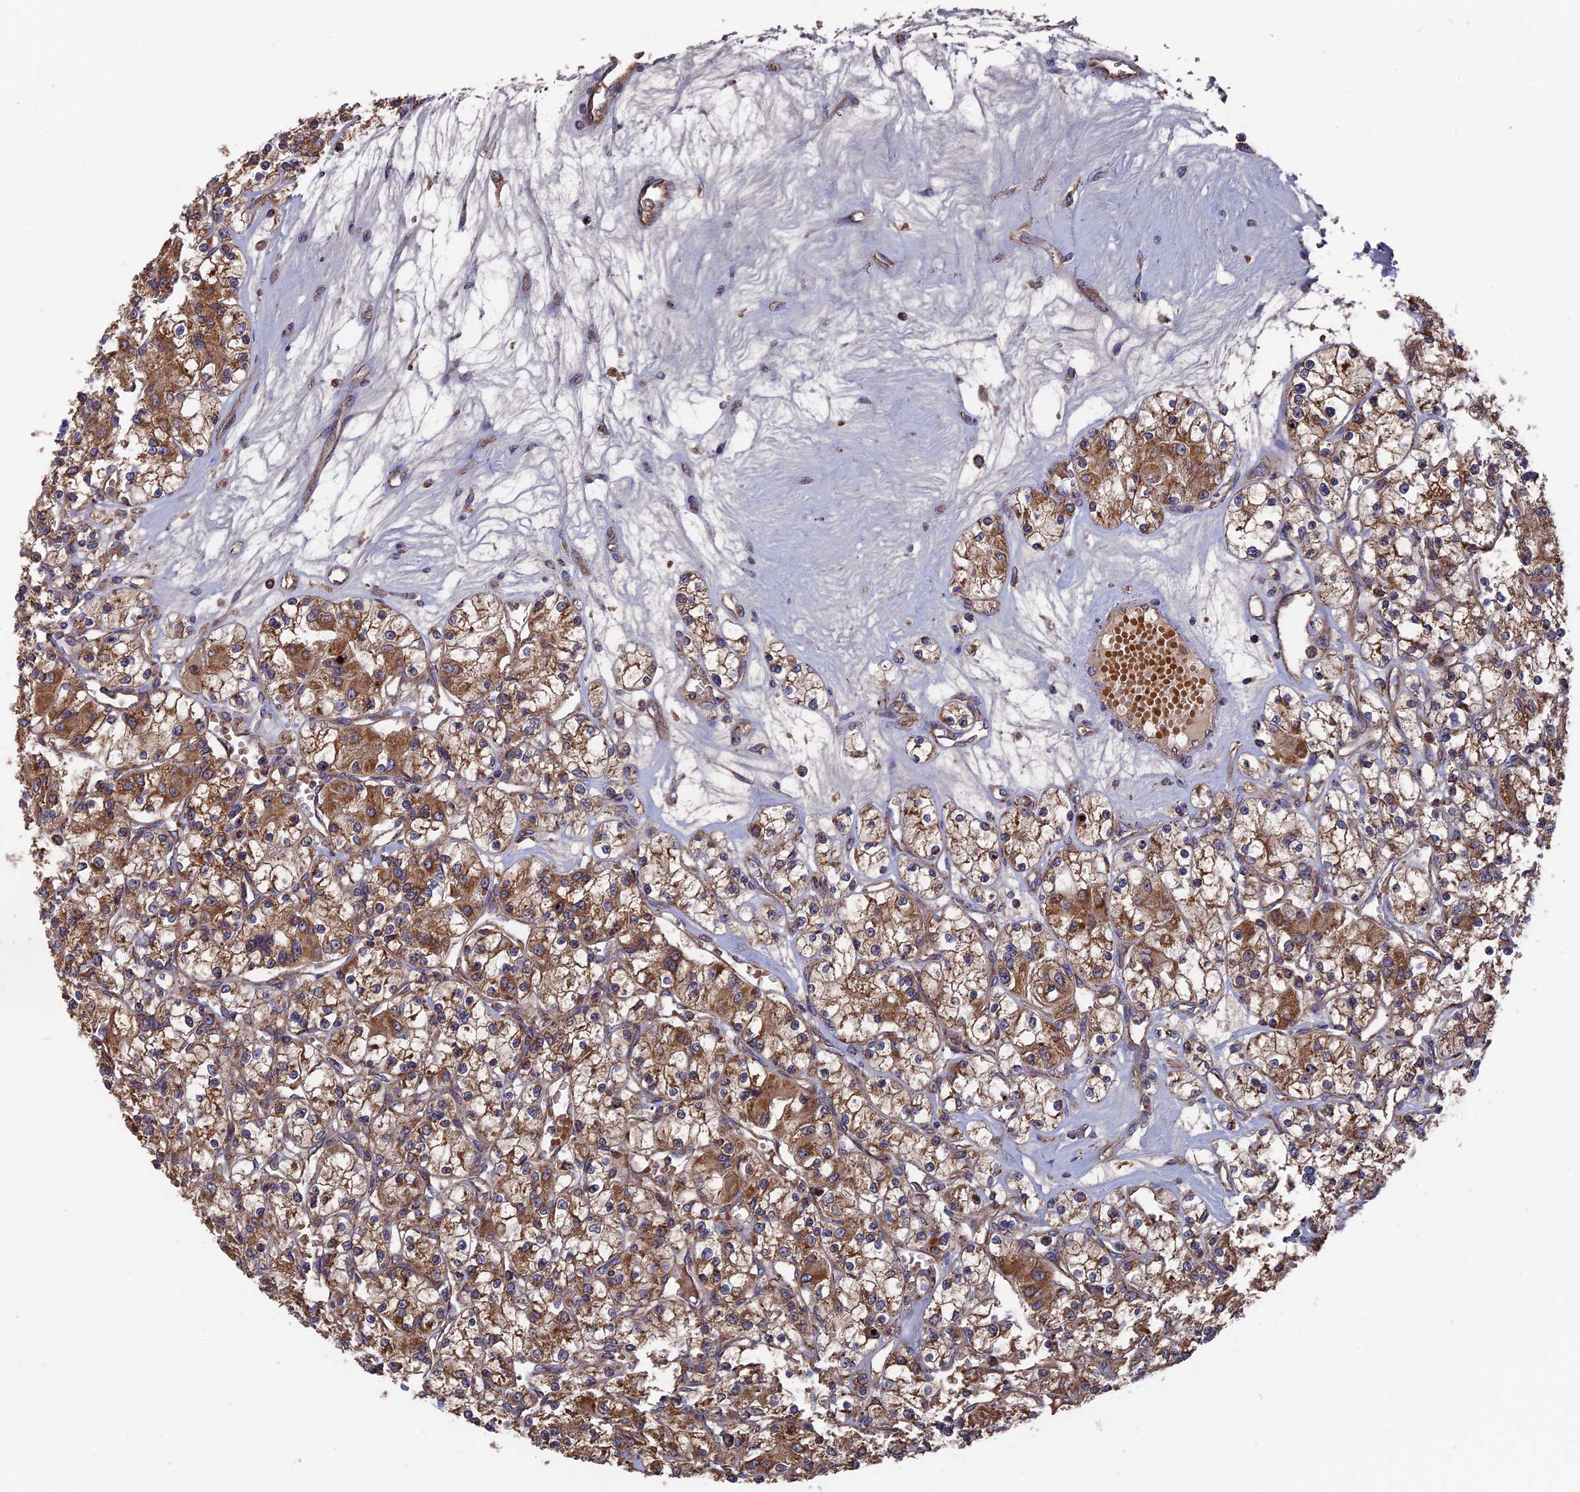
{"staining": {"intensity": "strong", "quantity": ">75%", "location": "cytoplasmic/membranous"}, "tissue": "renal cancer", "cell_type": "Tumor cells", "image_type": "cancer", "snomed": [{"axis": "morphology", "description": "Adenocarcinoma, NOS"}, {"axis": "topography", "description": "Kidney"}], "caption": "Immunohistochemistry histopathology image of renal cancer stained for a protein (brown), which reveals high levels of strong cytoplasmic/membranous positivity in approximately >75% of tumor cells.", "gene": "TELO2", "patient": {"sex": "female", "age": 59}}